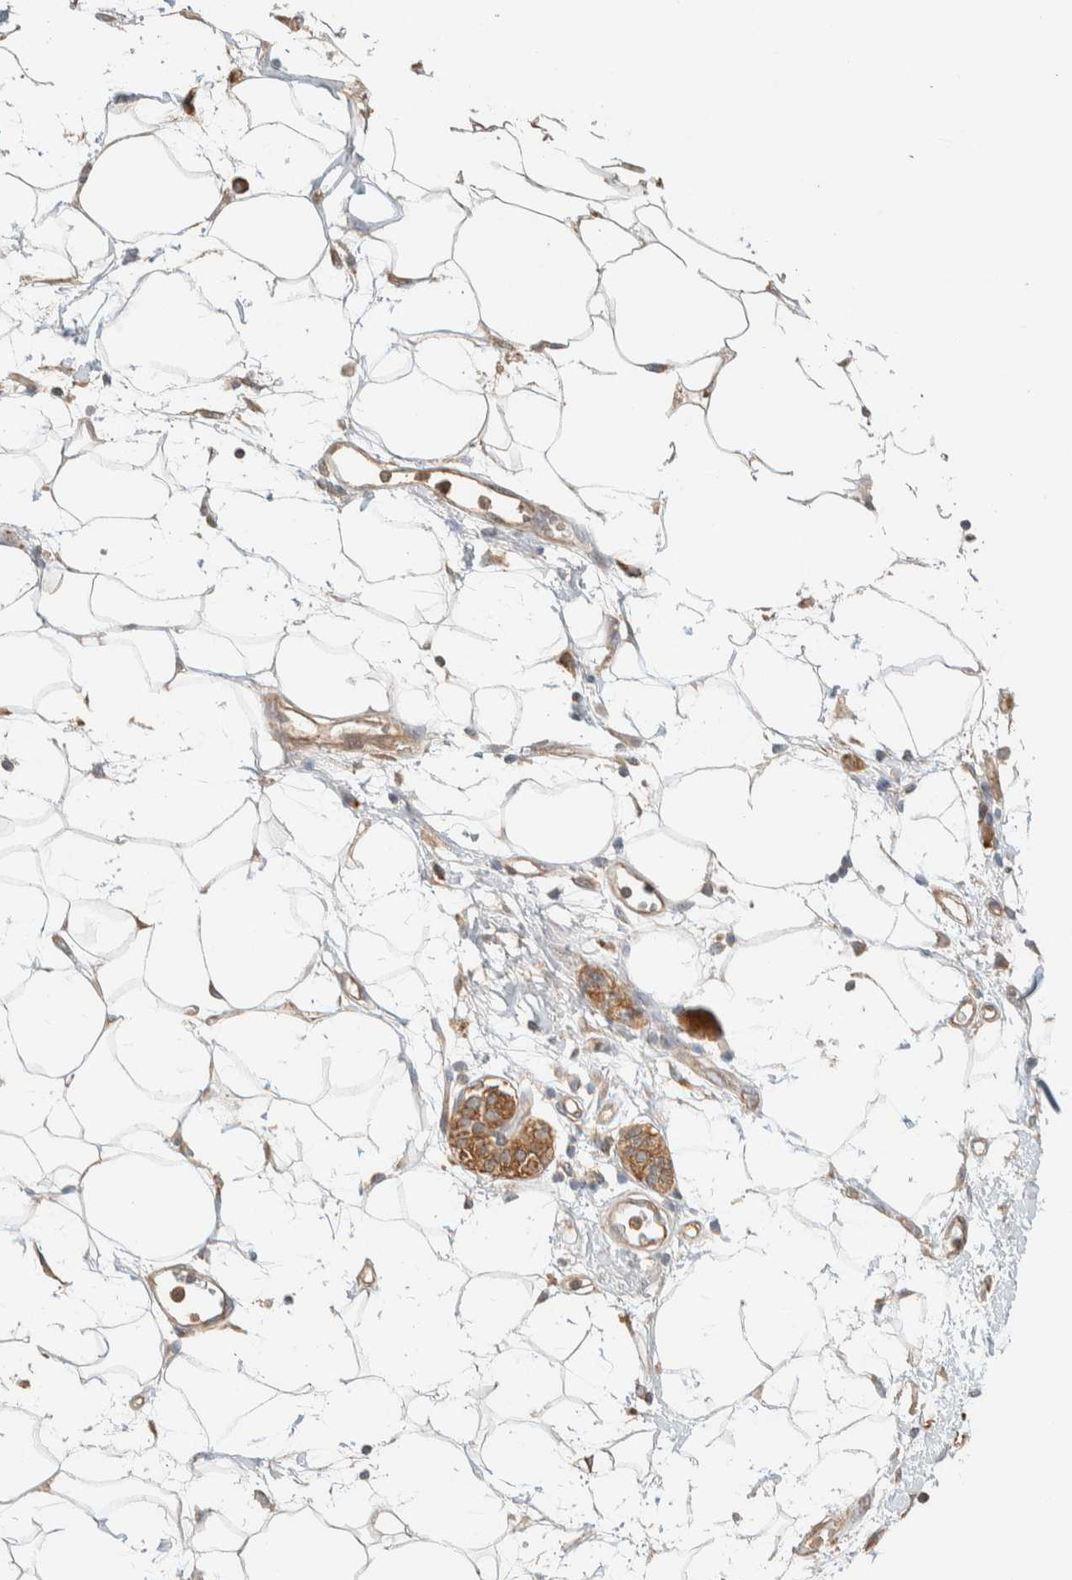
{"staining": {"intensity": "weak", "quantity": "25%-75%", "location": "cytoplasmic/membranous"}, "tissue": "adipose tissue", "cell_type": "Adipocytes", "image_type": "normal", "snomed": [{"axis": "morphology", "description": "Normal tissue, NOS"}, {"axis": "morphology", "description": "Adenocarcinoma, NOS"}, {"axis": "topography", "description": "Duodenum"}, {"axis": "topography", "description": "Peripheral nerve tissue"}], "caption": "Adipocytes reveal low levels of weak cytoplasmic/membranous staining in approximately 25%-75% of cells in unremarkable adipose tissue.", "gene": "RAB11FIP1", "patient": {"sex": "female", "age": 60}}